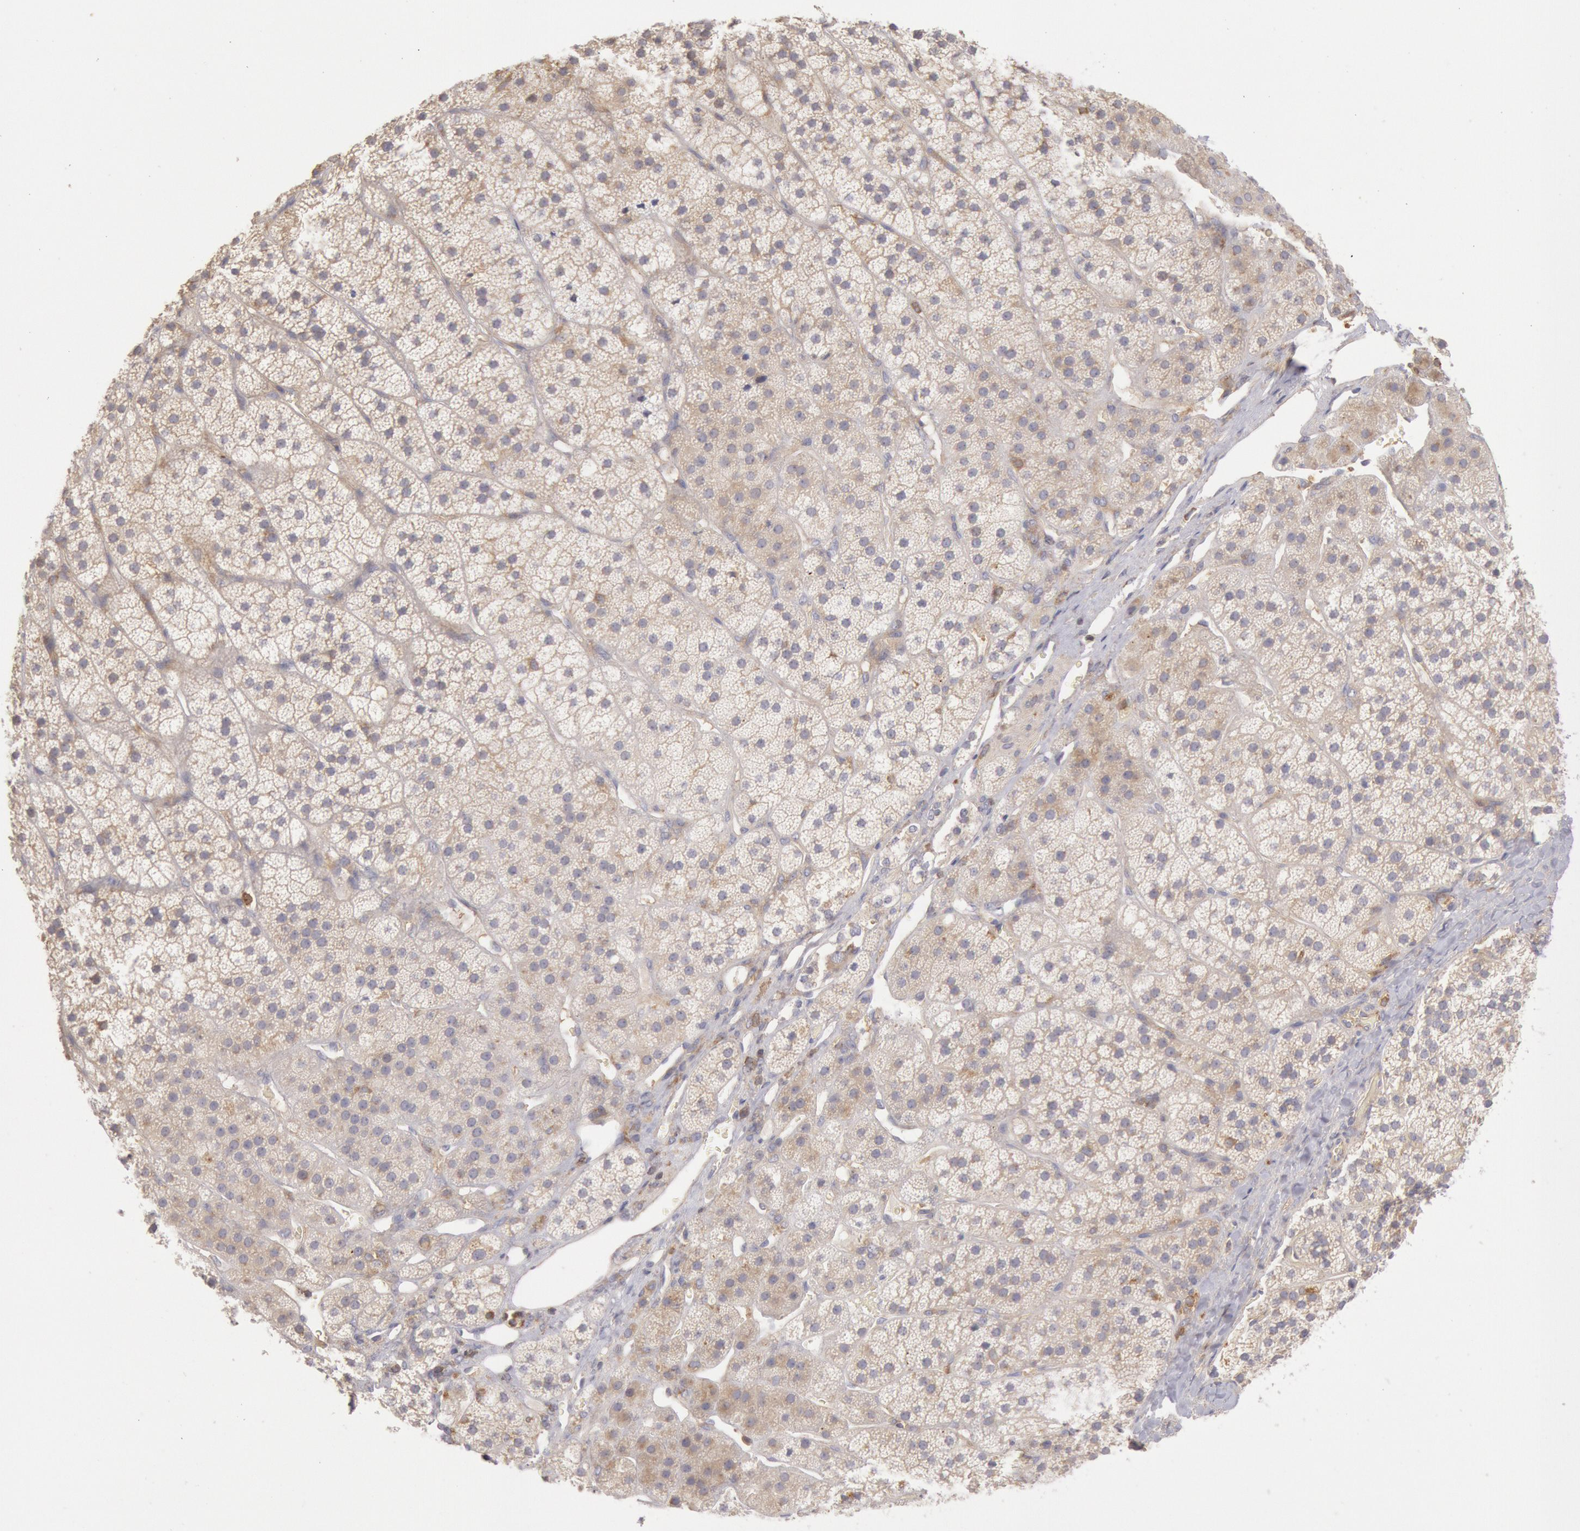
{"staining": {"intensity": "weak", "quantity": "<25%", "location": "cytoplasmic/membranous"}, "tissue": "adrenal gland", "cell_type": "Glandular cells", "image_type": "normal", "snomed": [{"axis": "morphology", "description": "Normal tissue, NOS"}, {"axis": "topography", "description": "Adrenal gland"}], "caption": "Histopathology image shows no significant protein expression in glandular cells of benign adrenal gland. The staining is performed using DAB (3,3'-diaminobenzidine) brown chromogen with nuclei counter-stained in using hematoxylin.", "gene": "PIK3R1", "patient": {"sex": "female", "age": 44}}